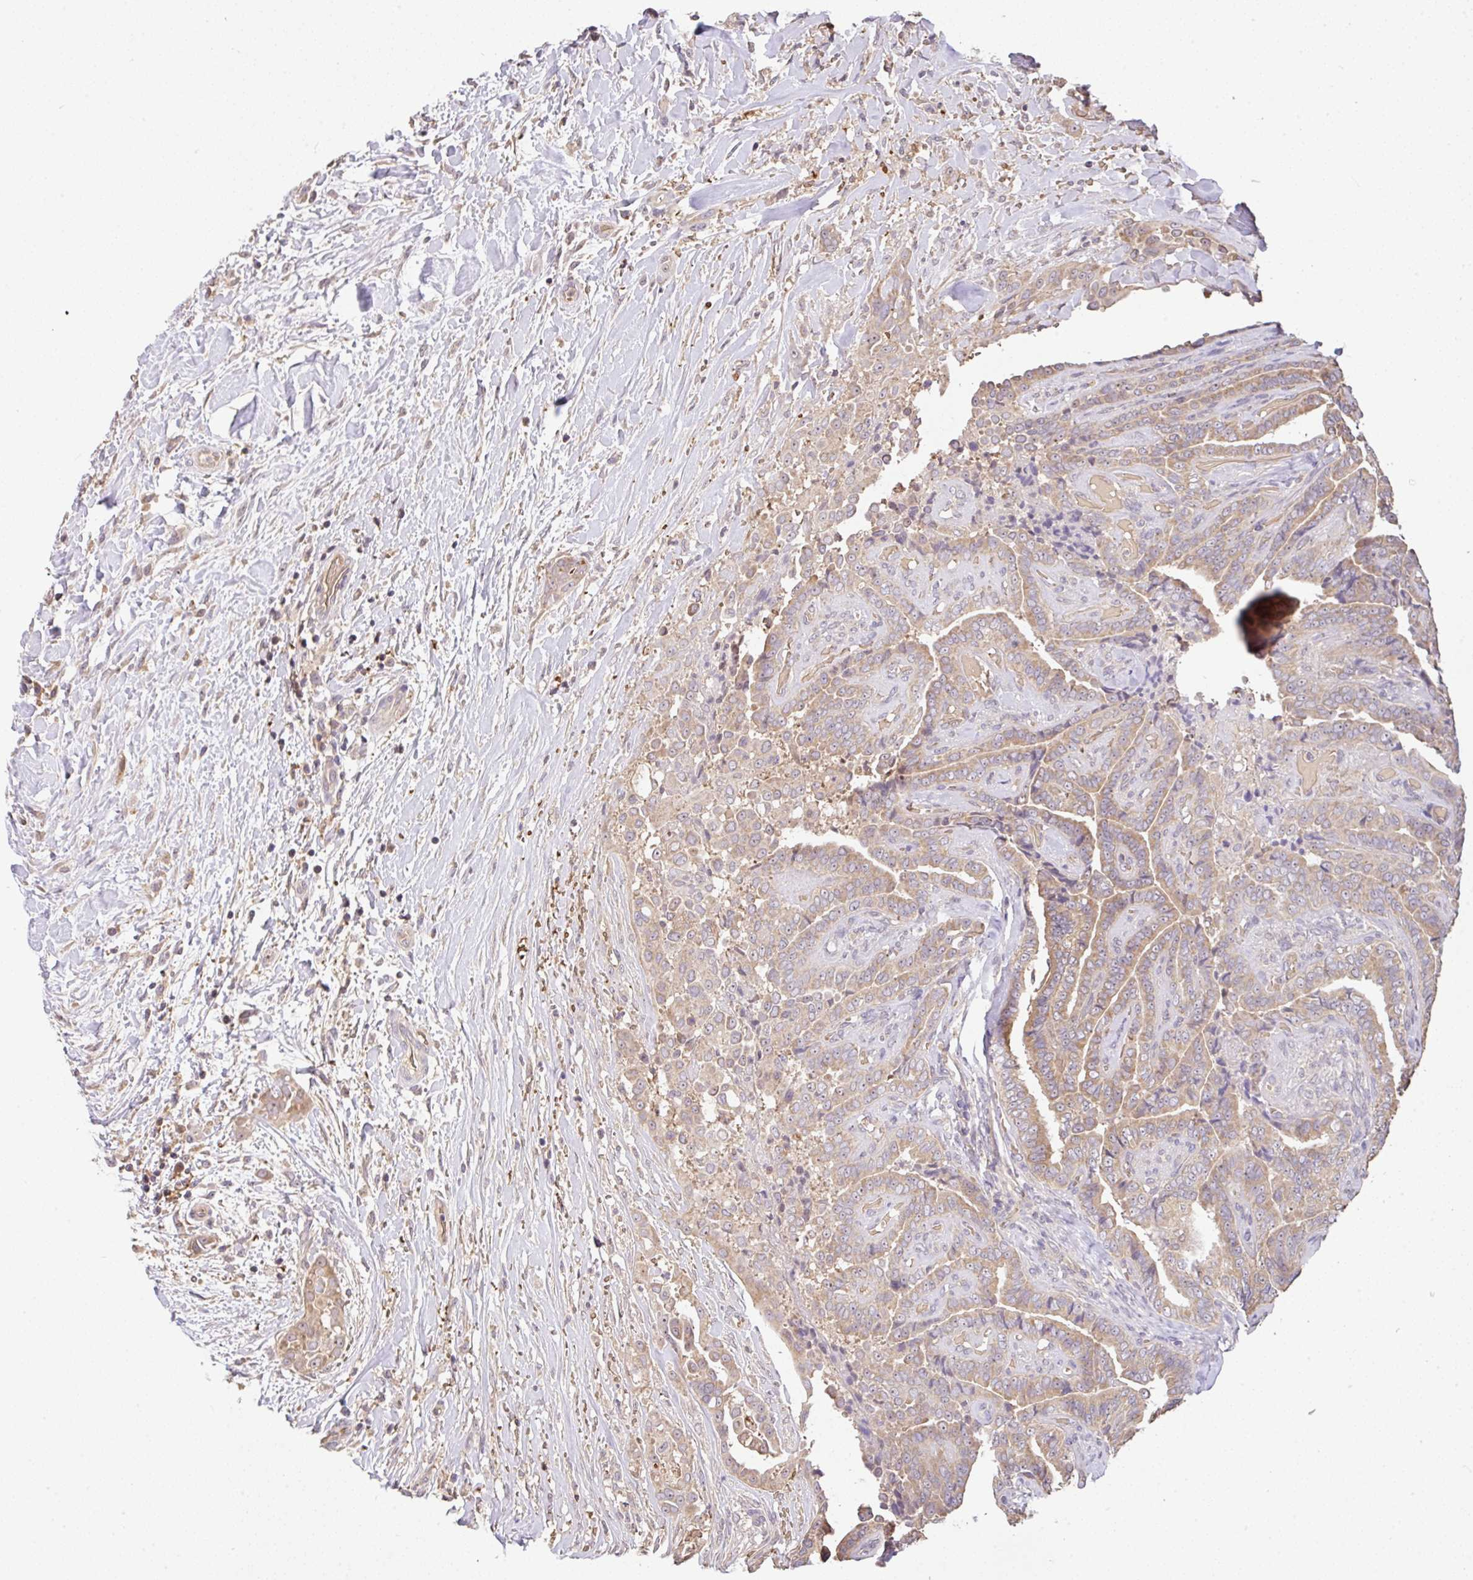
{"staining": {"intensity": "weak", "quantity": ">75%", "location": "cytoplasmic/membranous"}, "tissue": "thyroid cancer", "cell_type": "Tumor cells", "image_type": "cancer", "snomed": [{"axis": "morphology", "description": "Papillary adenocarcinoma, NOS"}, {"axis": "topography", "description": "Thyroid gland"}], "caption": "Immunohistochemical staining of human thyroid cancer reveals low levels of weak cytoplasmic/membranous protein staining in approximately >75% of tumor cells. (brown staining indicates protein expression, while blue staining denotes nuclei).", "gene": "C1QTNF9B", "patient": {"sex": "male", "age": 61}}